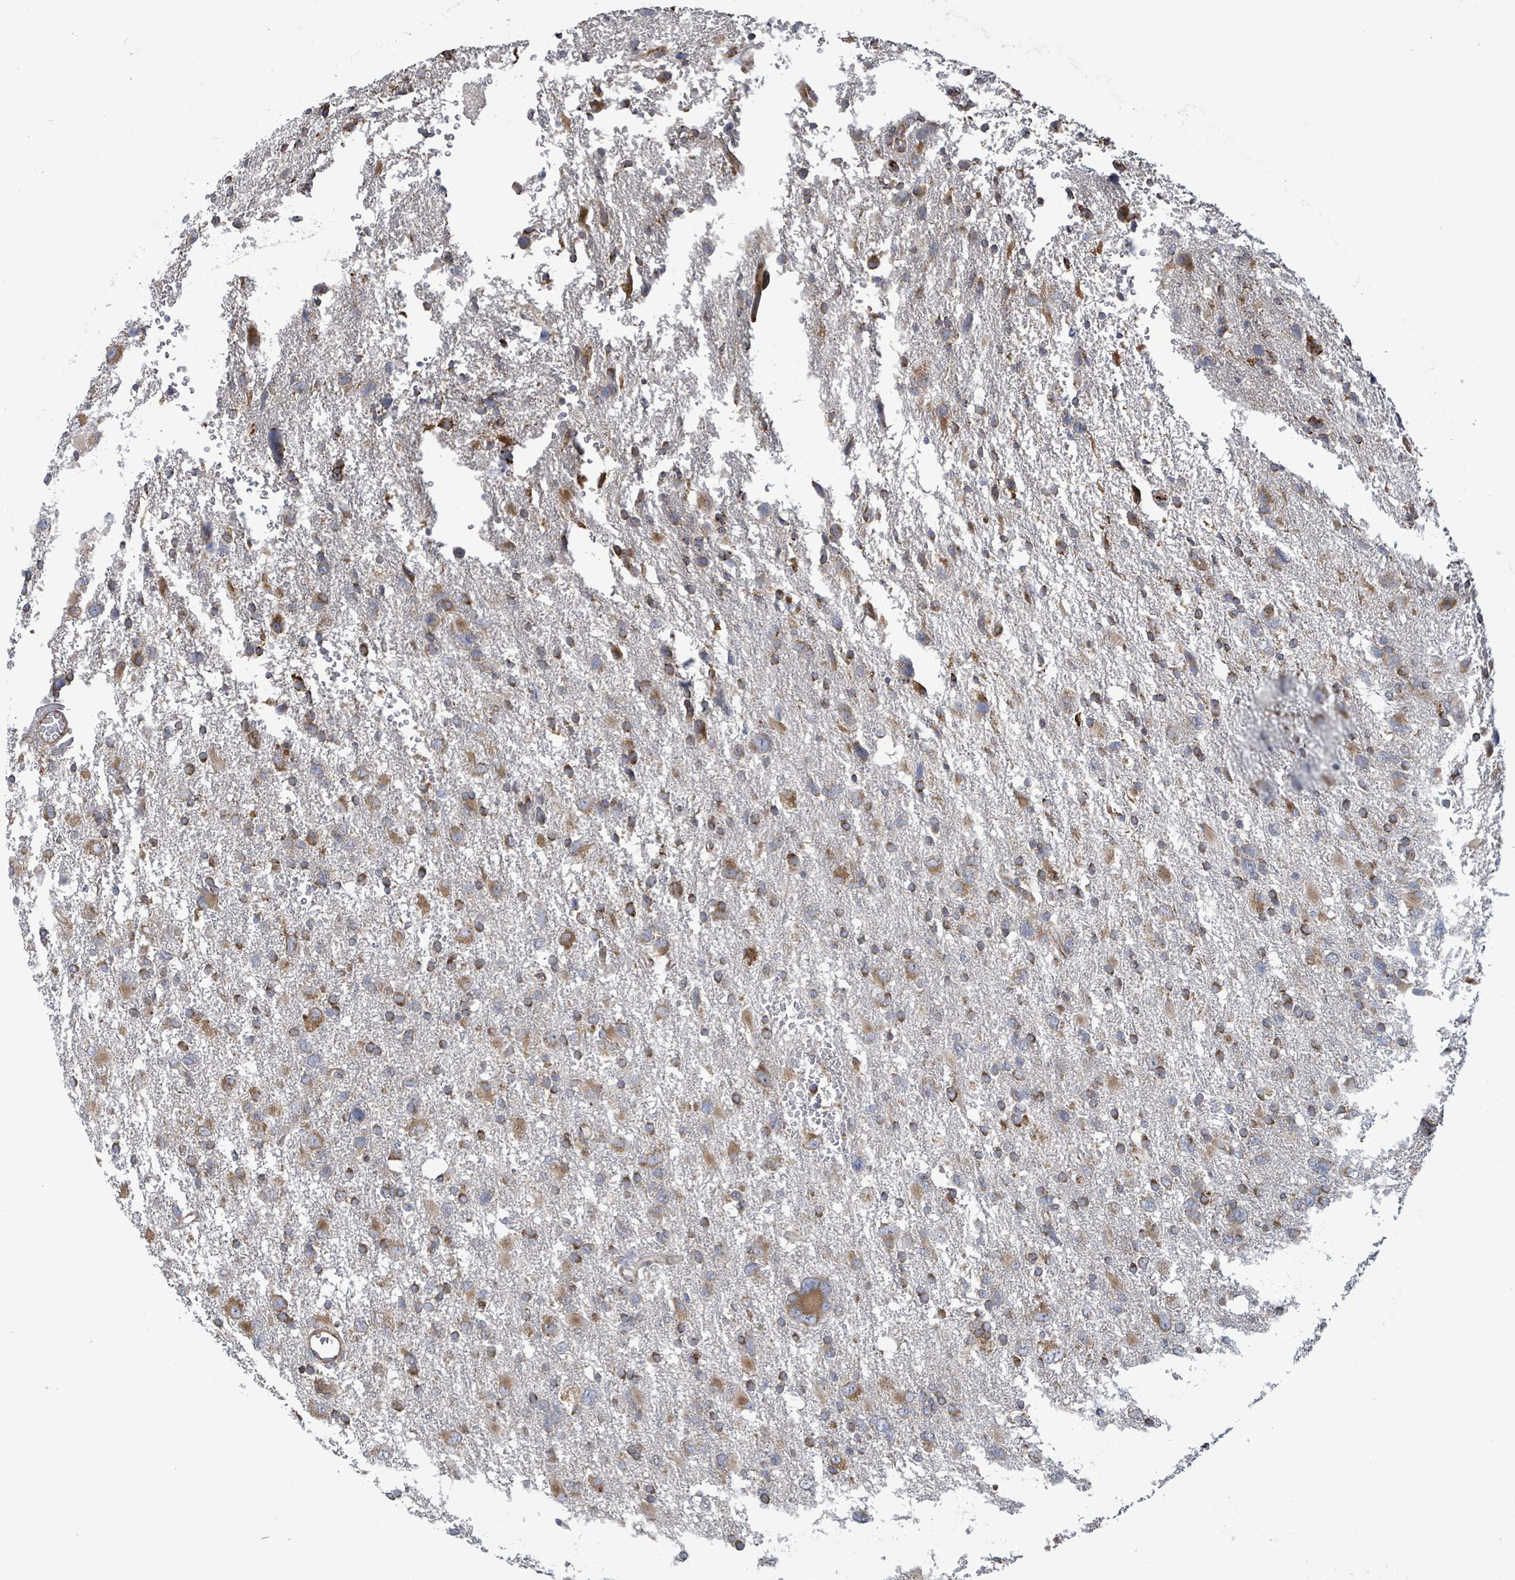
{"staining": {"intensity": "moderate", "quantity": ">75%", "location": "cytoplasmic/membranous"}, "tissue": "glioma", "cell_type": "Tumor cells", "image_type": "cancer", "snomed": [{"axis": "morphology", "description": "Glioma, malignant, High grade"}, {"axis": "topography", "description": "Brain"}], "caption": "The image reveals a brown stain indicating the presence of a protein in the cytoplasmic/membranous of tumor cells in glioma. (Stains: DAB (3,3'-diaminobenzidine) in brown, nuclei in blue, Microscopy: brightfield microscopy at high magnification).", "gene": "NOMO1", "patient": {"sex": "male", "age": 61}}